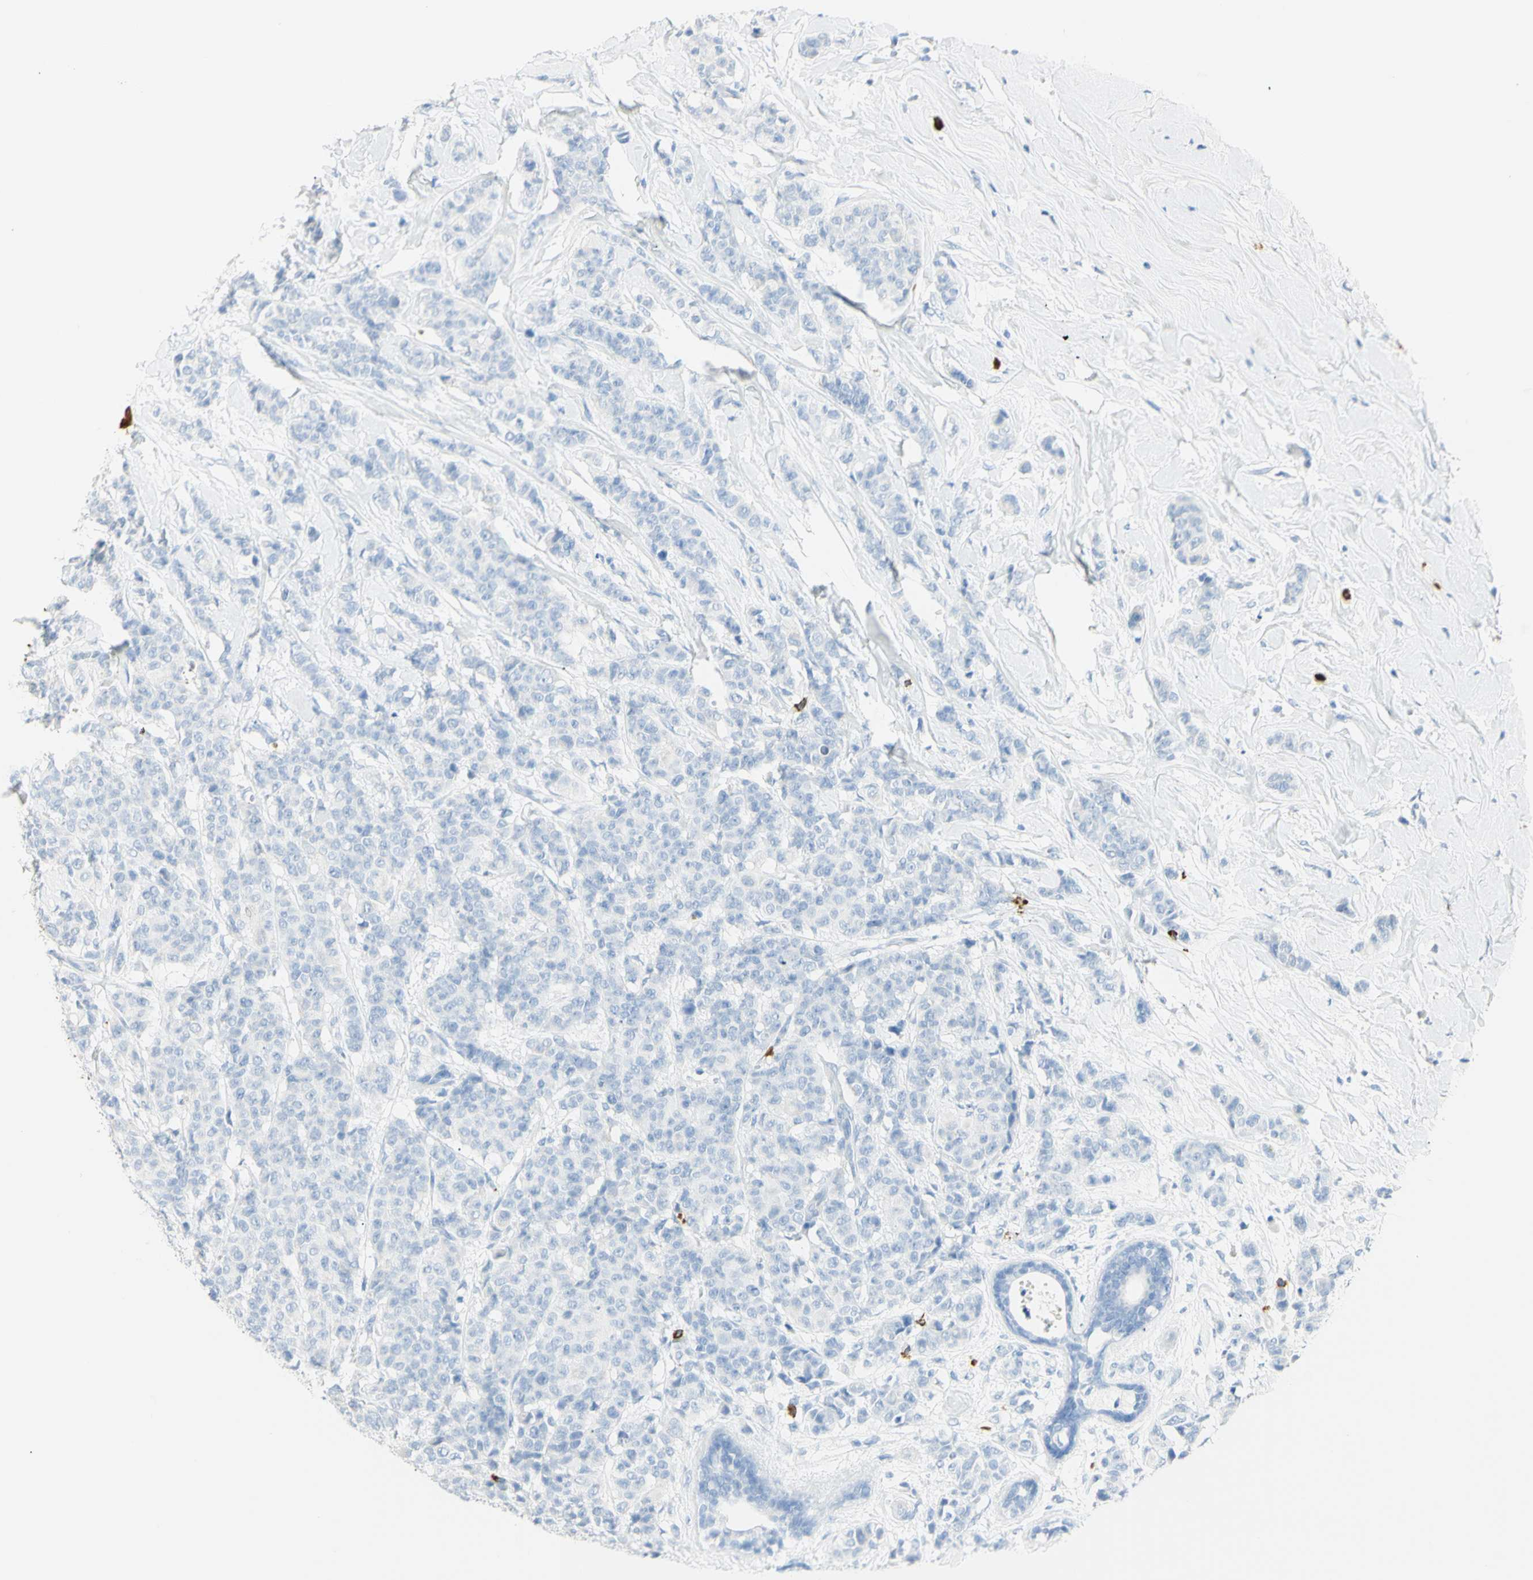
{"staining": {"intensity": "negative", "quantity": "none", "location": "none"}, "tissue": "breast cancer", "cell_type": "Tumor cells", "image_type": "cancer", "snomed": [{"axis": "morphology", "description": "Normal tissue, NOS"}, {"axis": "morphology", "description": "Duct carcinoma"}, {"axis": "topography", "description": "Breast"}], "caption": "Tumor cells show no significant protein positivity in breast cancer. The staining was performed using DAB to visualize the protein expression in brown, while the nuclei were stained in blue with hematoxylin (Magnification: 20x).", "gene": "LETM1", "patient": {"sex": "female", "age": 40}}